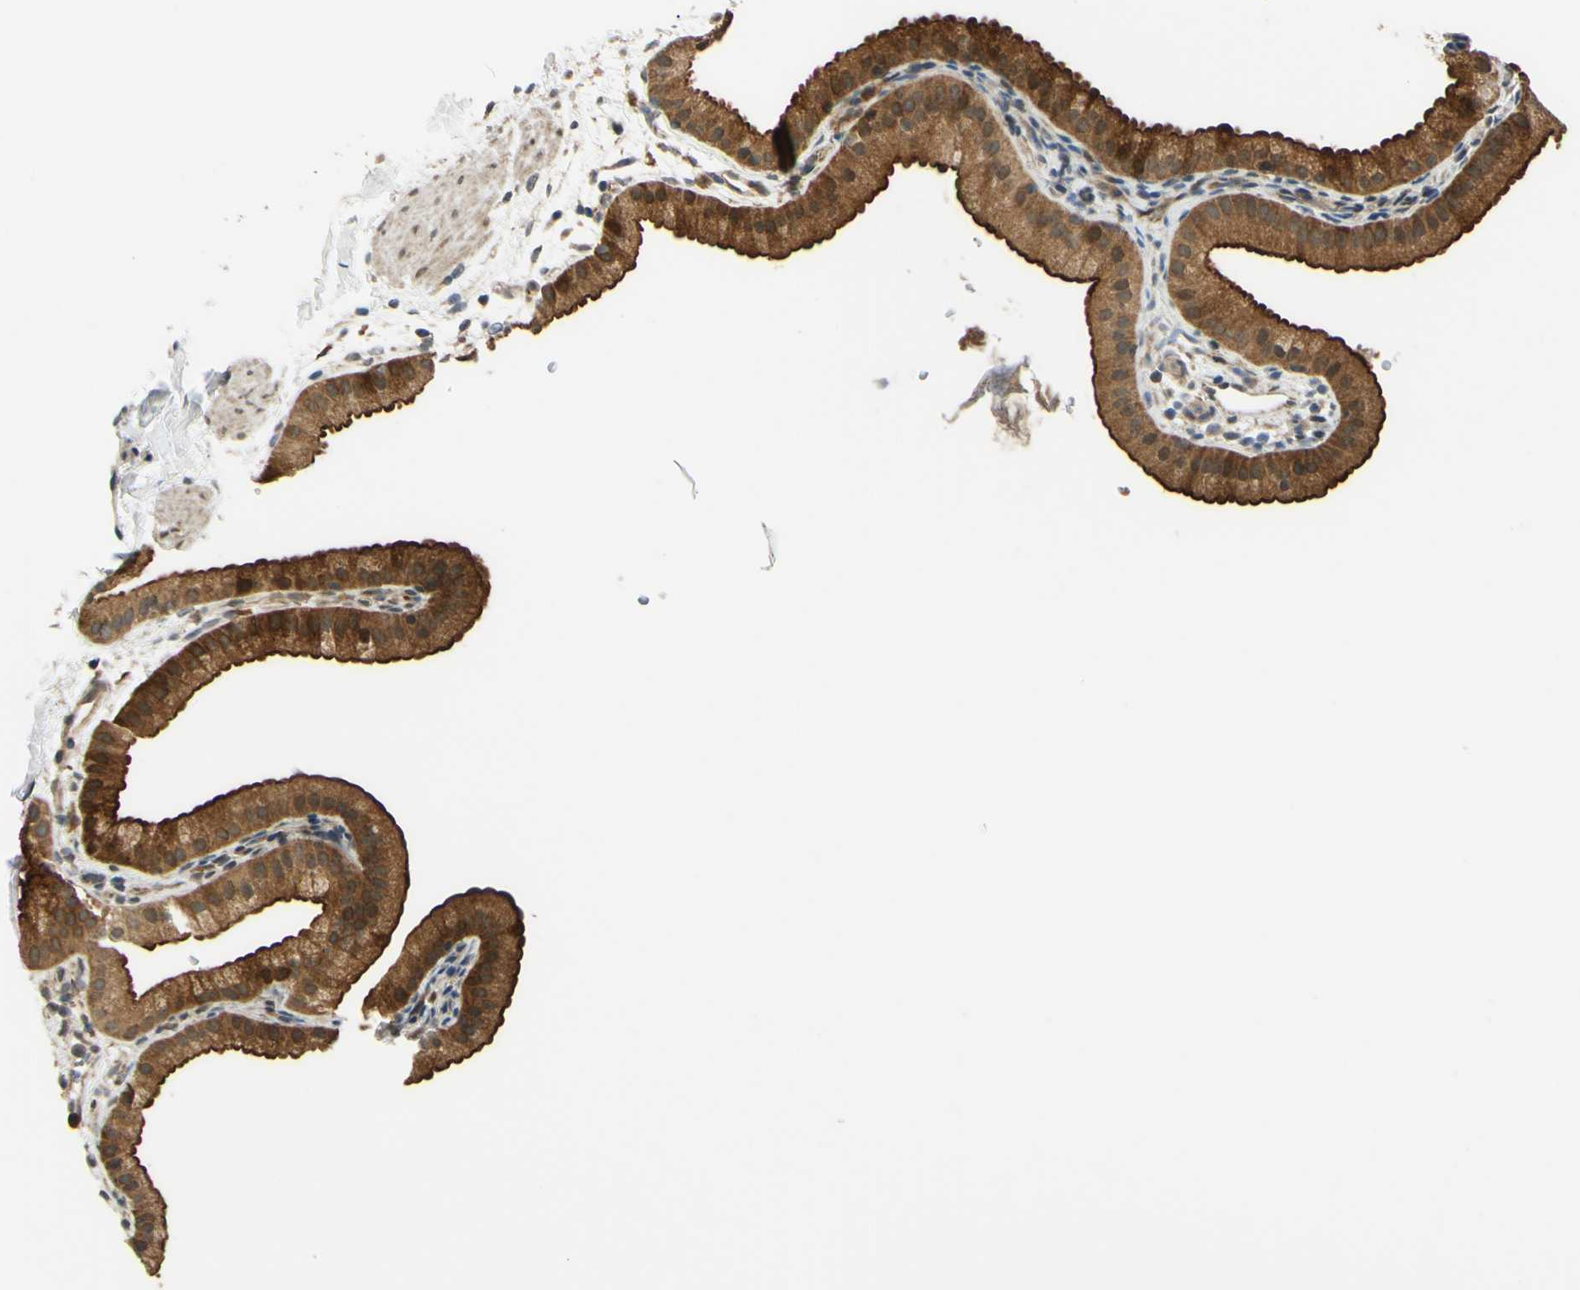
{"staining": {"intensity": "strong", "quantity": ">75%", "location": "cytoplasmic/membranous"}, "tissue": "gallbladder", "cell_type": "Glandular cells", "image_type": "normal", "snomed": [{"axis": "morphology", "description": "Normal tissue, NOS"}, {"axis": "topography", "description": "Gallbladder"}], "caption": "High-magnification brightfield microscopy of unremarkable gallbladder stained with DAB (3,3'-diaminobenzidine) (brown) and counterstained with hematoxylin (blue). glandular cells exhibit strong cytoplasmic/membranous staining is seen in approximately>75% of cells. The staining is performed using DAB brown chromogen to label protein expression. The nuclei are counter-stained blue using hematoxylin.", "gene": "ABCC8", "patient": {"sex": "female", "age": 64}}